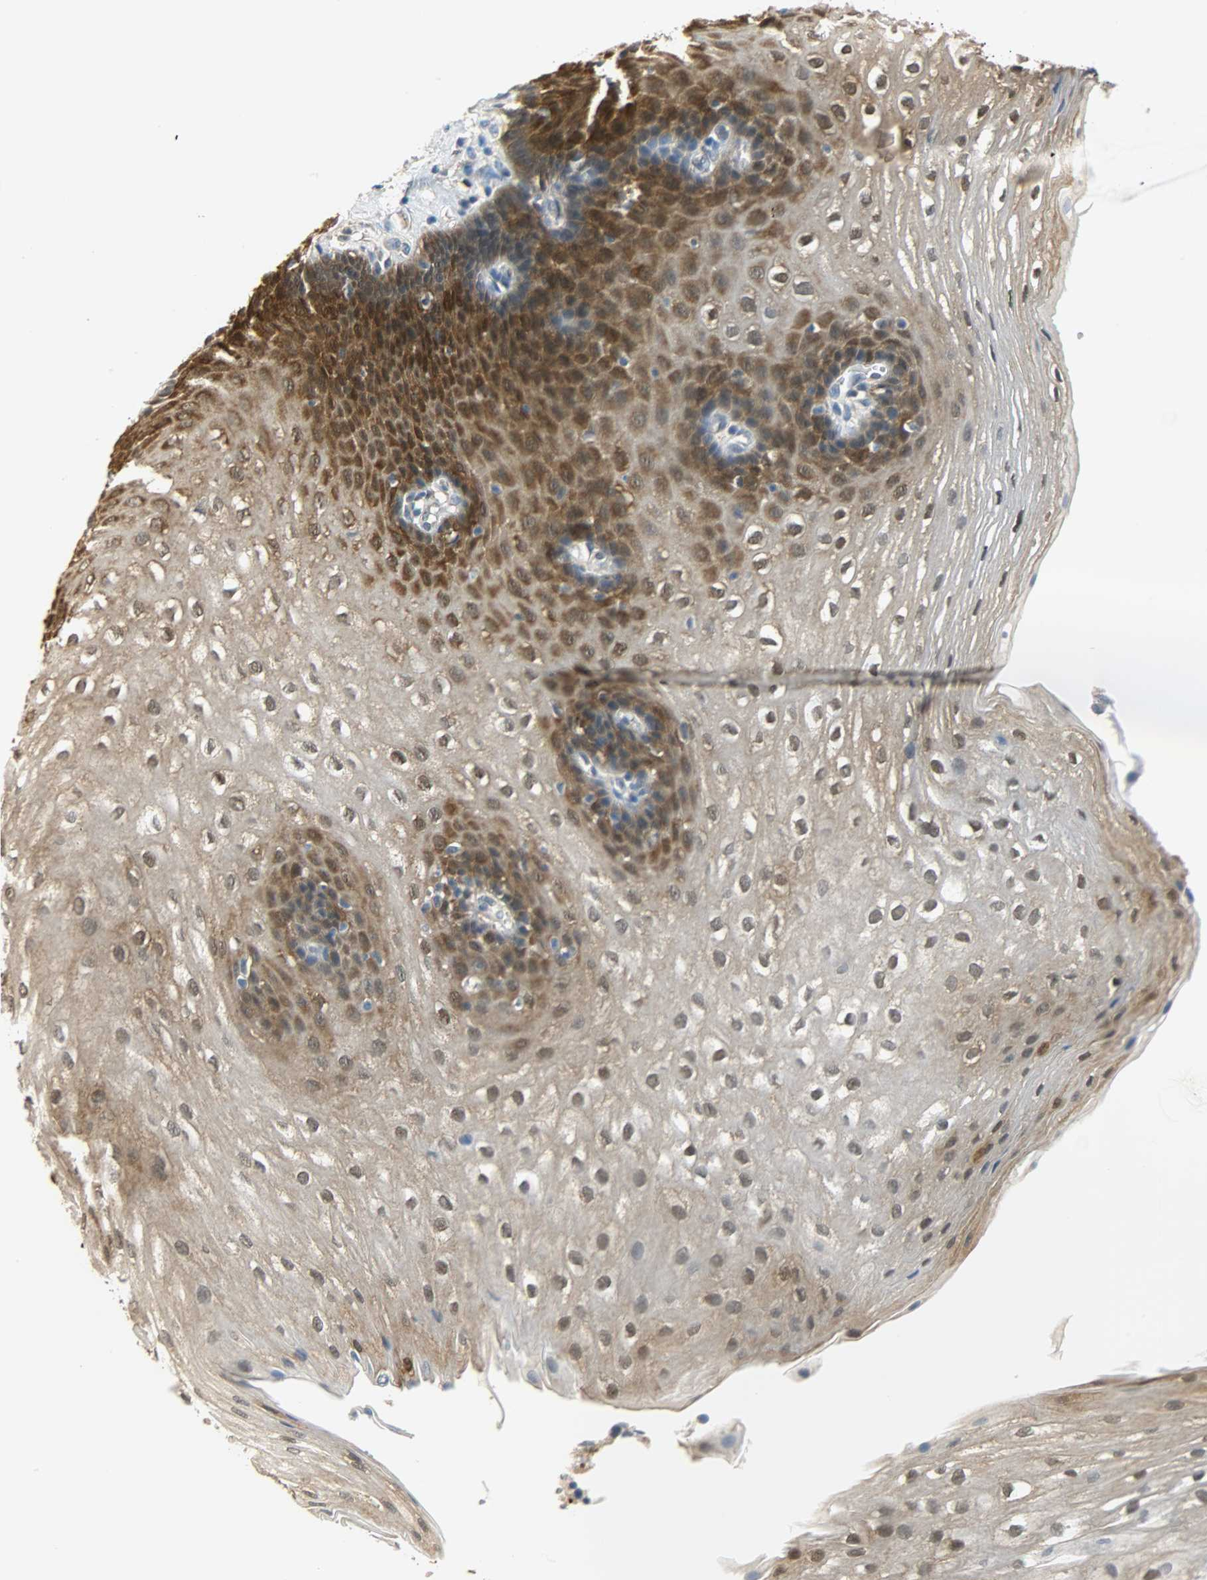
{"staining": {"intensity": "strong", "quantity": ">75%", "location": "cytoplasmic/membranous,nuclear"}, "tissue": "esophagus", "cell_type": "Squamous epithelial cells", "image_type": "normal", "snomed": [{"axis": "morphology", "description": "Normal tissue, NOS"}, {"axis": "topography", "description": "Esophagus"}], "caption": "Squamous epithelial cells show high levels of strong cytoplasmic/membranous,nuclear expression in approximately >75% of cells in unremarkable human esophagus.", "gene": "EIF4EBP1", "patient": {"sex": "male", "age": 48}}